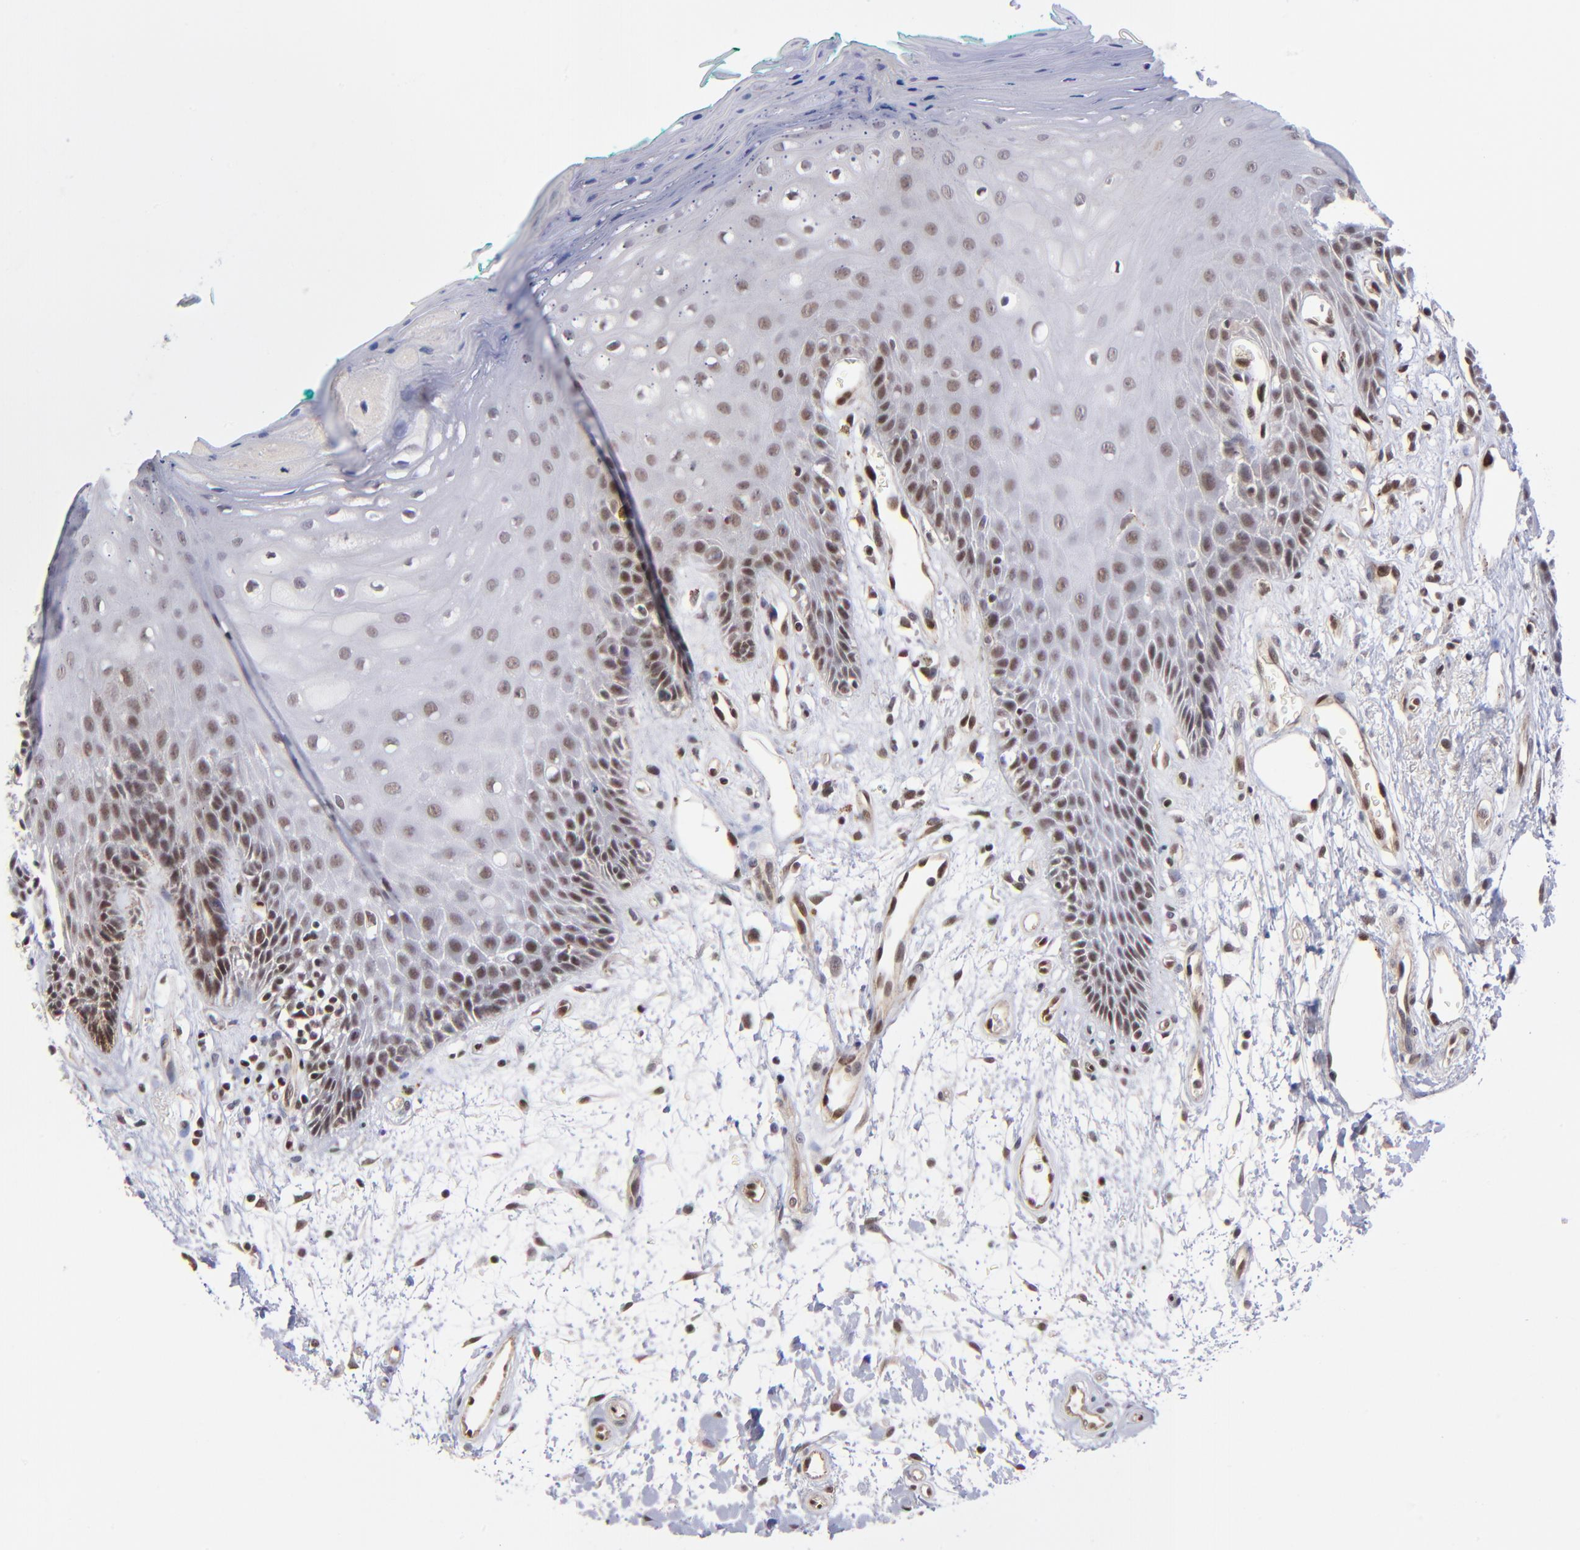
{"staining": {"intensity": "moderate", "quantity": "25%-75%", "location": "nuclear"}, "tissue": "oral mucosa", "cell_type": "Squamous epithelial cells", "image_type": "normal", "snomed": [{"axis": "morphology", "description": "Normal tissue, NOS"}, {"axis": "morphology", "description": "Squamous cell carcinoma, NOS"}, {"axis": "topography", "description": "Skeletal muscle"}, {"axis": "topography", "description": "Oral tissue"}, {"axis": "topography", "description": "Head-Neck"}], "caption": "Oral mucosa stained for a protein (brown) demonstrates moderate nuclear positive positivity in approximately 25%-75% of squamous epithelial cells.", "gene": "GABPA", "patient": {"sex": "female", "age": 84}}